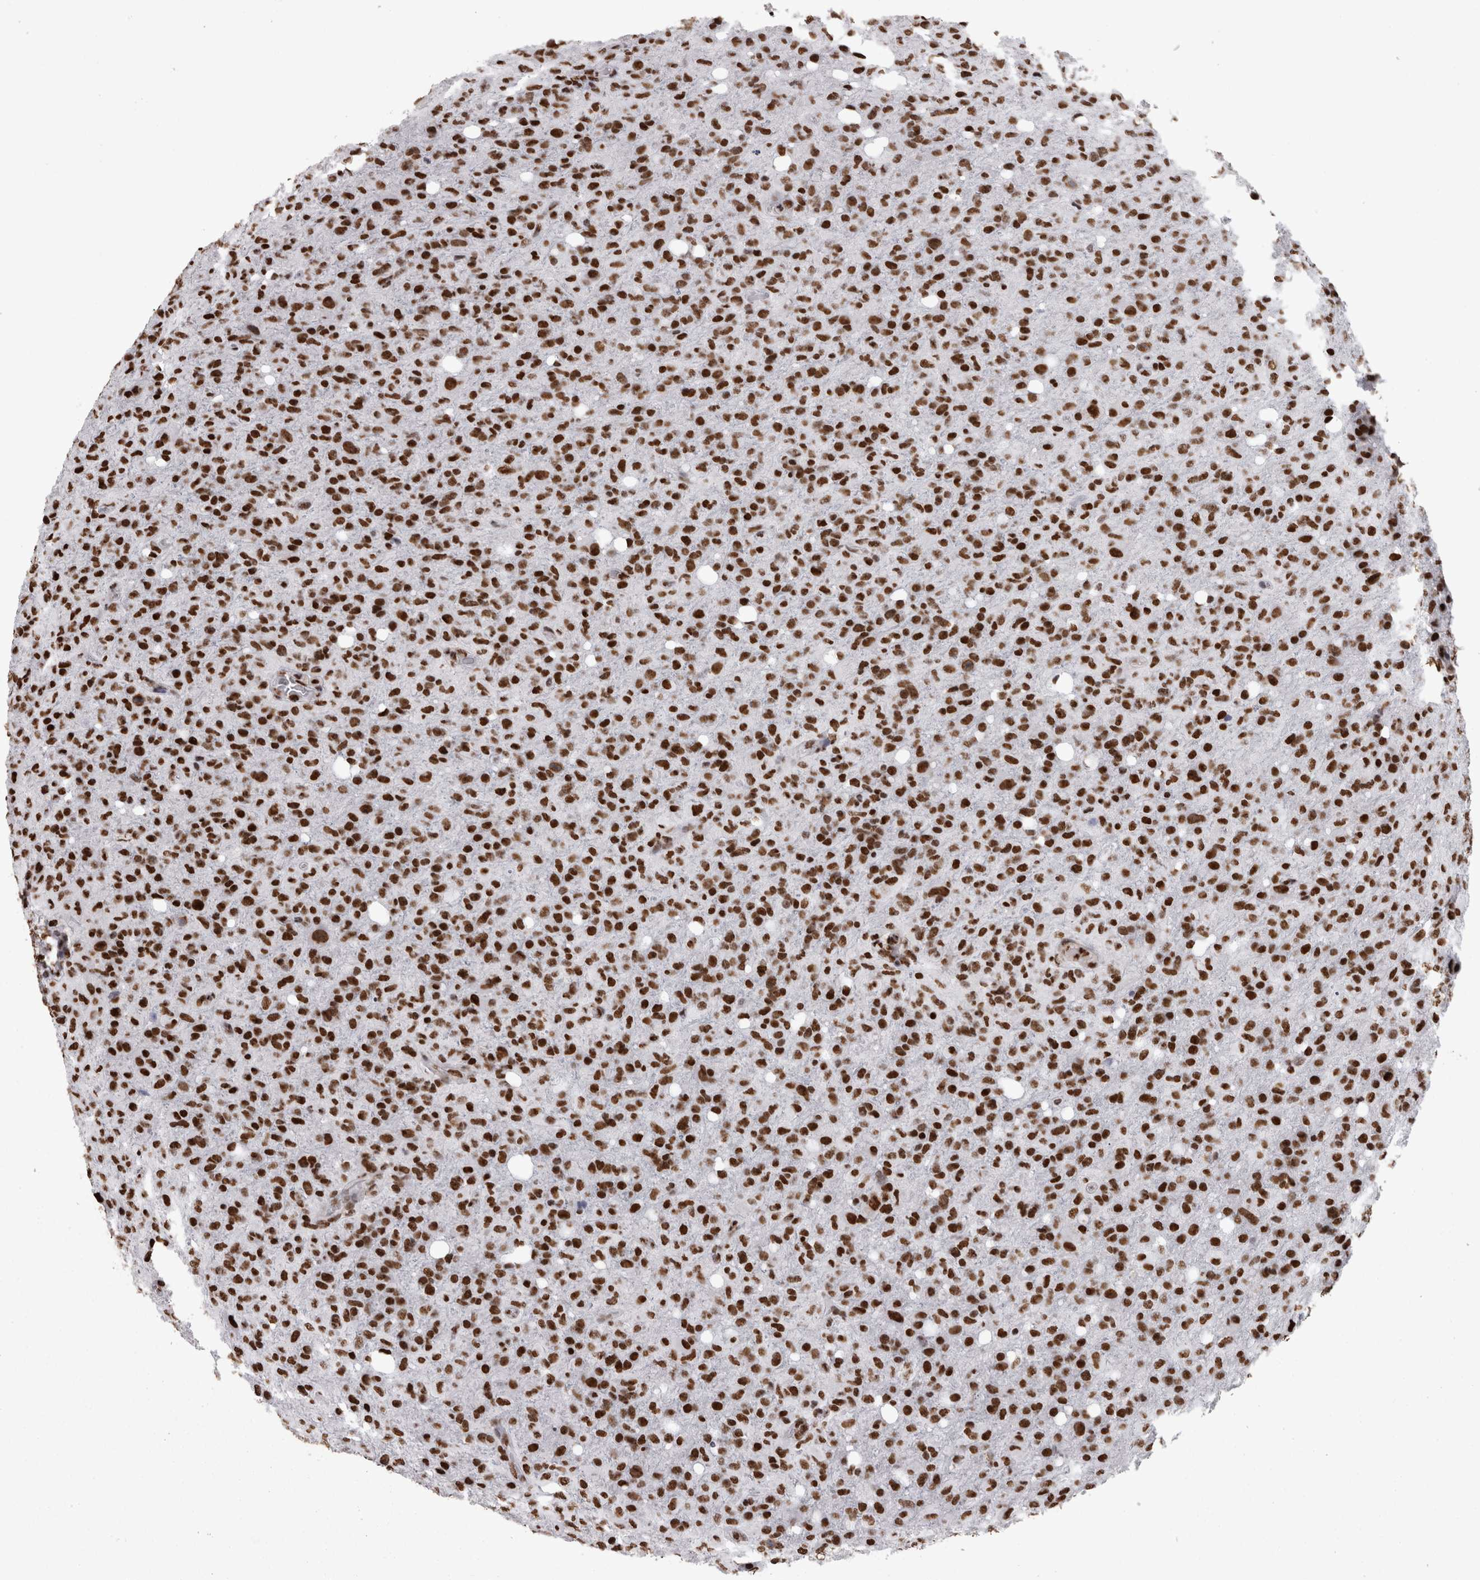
{"staining": {"intensity": "strong", "quantity": ">75%", "location": "nuclear"}, "tissue": "glioma", "cell_type": "Tumor cells", "image_type": "cancer", "snomed": [{"axis": "morphology", "description": "Glioma, malignant, High grade"}, {"axis": "topography", "description": "Brain"}], "caption": "Immunohistochemical staining of malignant high-grade glioma shows strong nuclear protein positivity in about >75% of tumor cells.", "gene": "HNRNPM", "patient": {"sex": "female", "age": 57}}